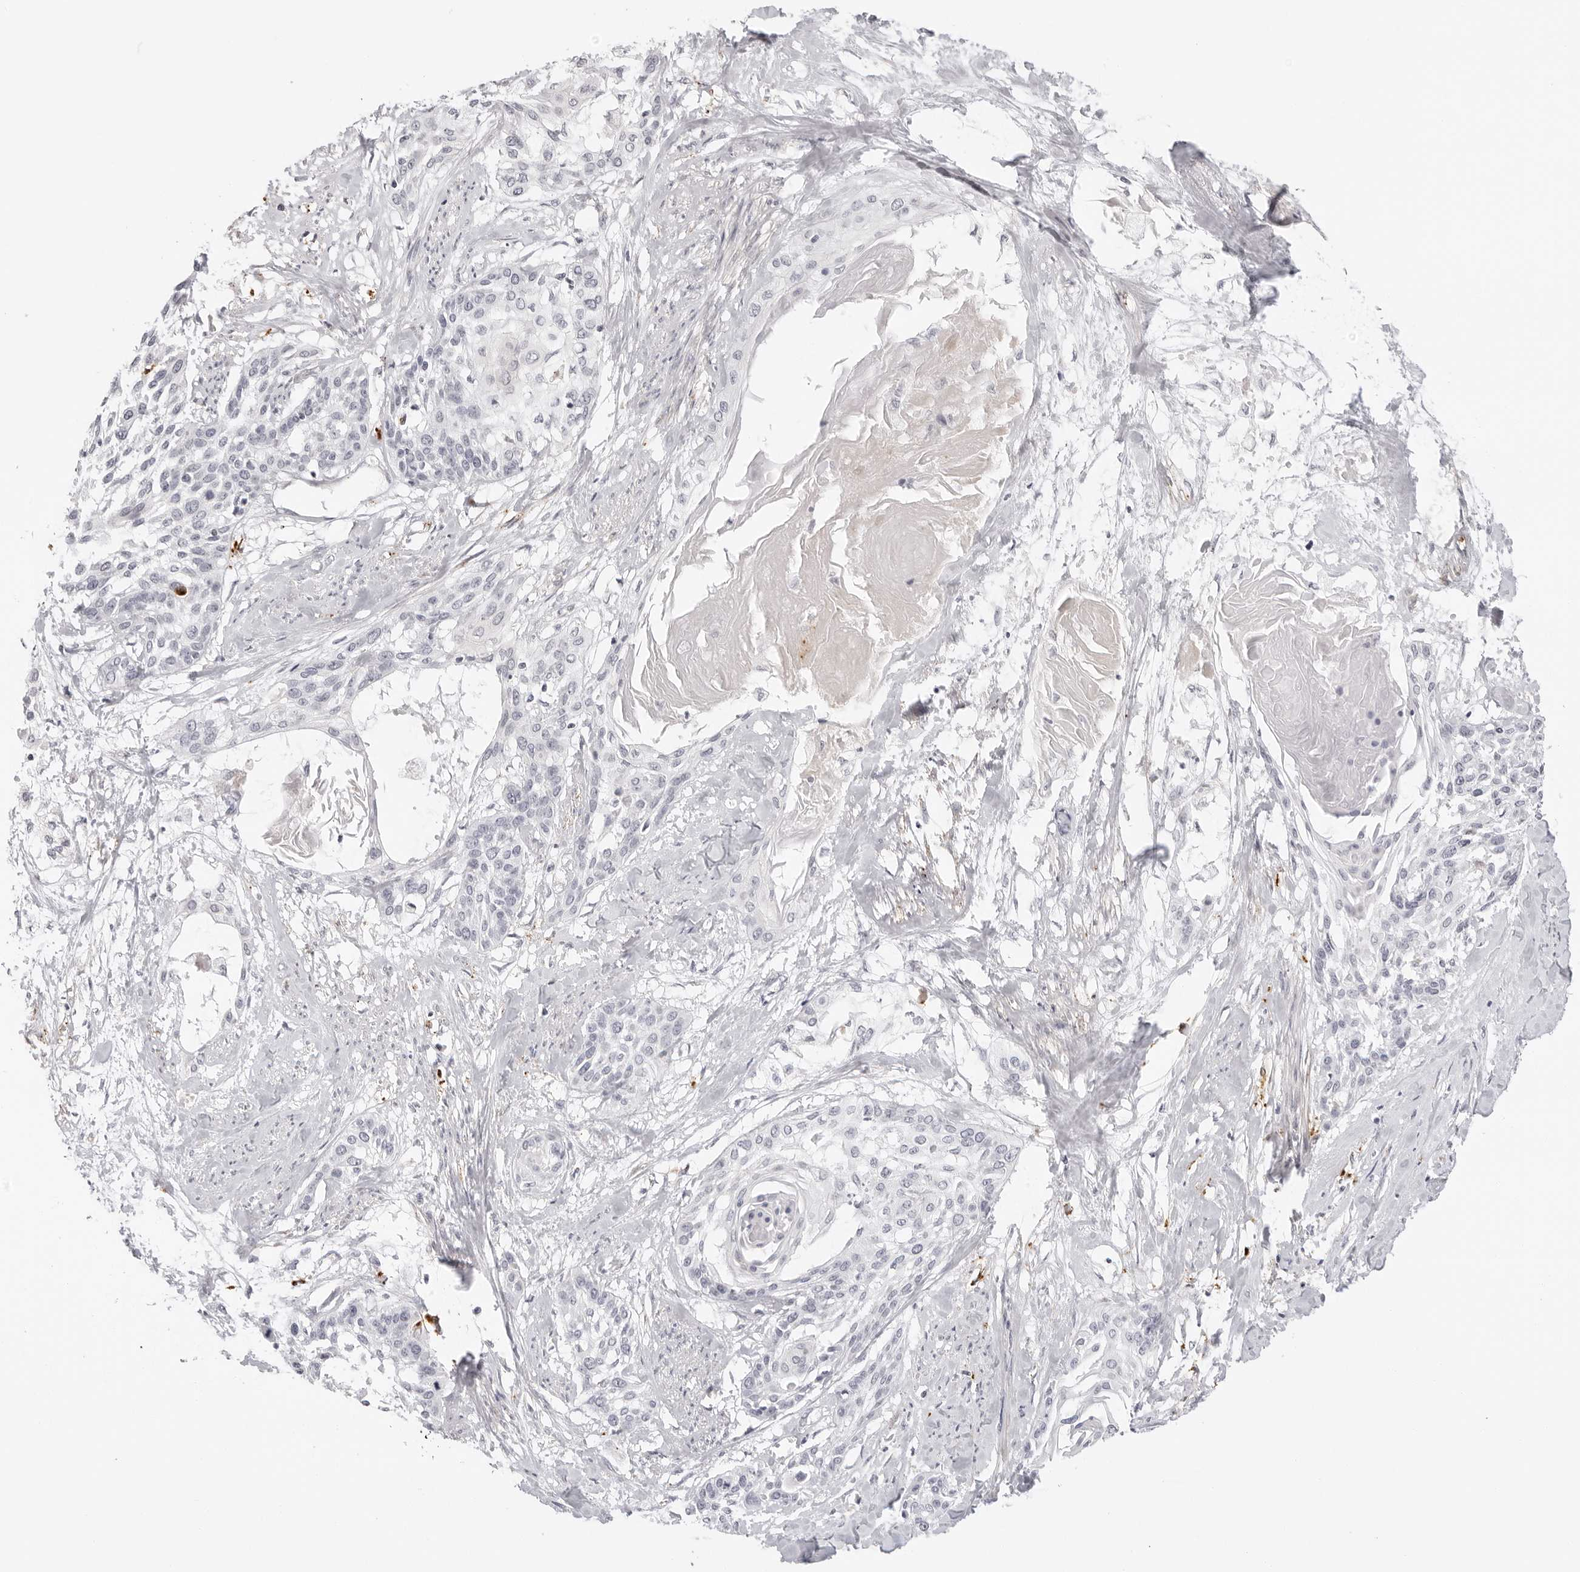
{"staining": {"intensity": "negative", "quantity": "none", "location": "none"}, "tissue": "cervical cancer", "cell_type": "Tumor cells", "image_type": "cancer", "snomed": [{"axis": "morphology", "description": "Squamous cell carcinoma, NOS"}, {"axis": "topography", "description": "Cervix"}], "caption": "A micrograph of cervical cancer (squamous cell carcinoma) stained for a protein exhibits no brown staining in tumor cells.", "gene": "STRADB", "patient": {"sex": "female", "age": 57}}